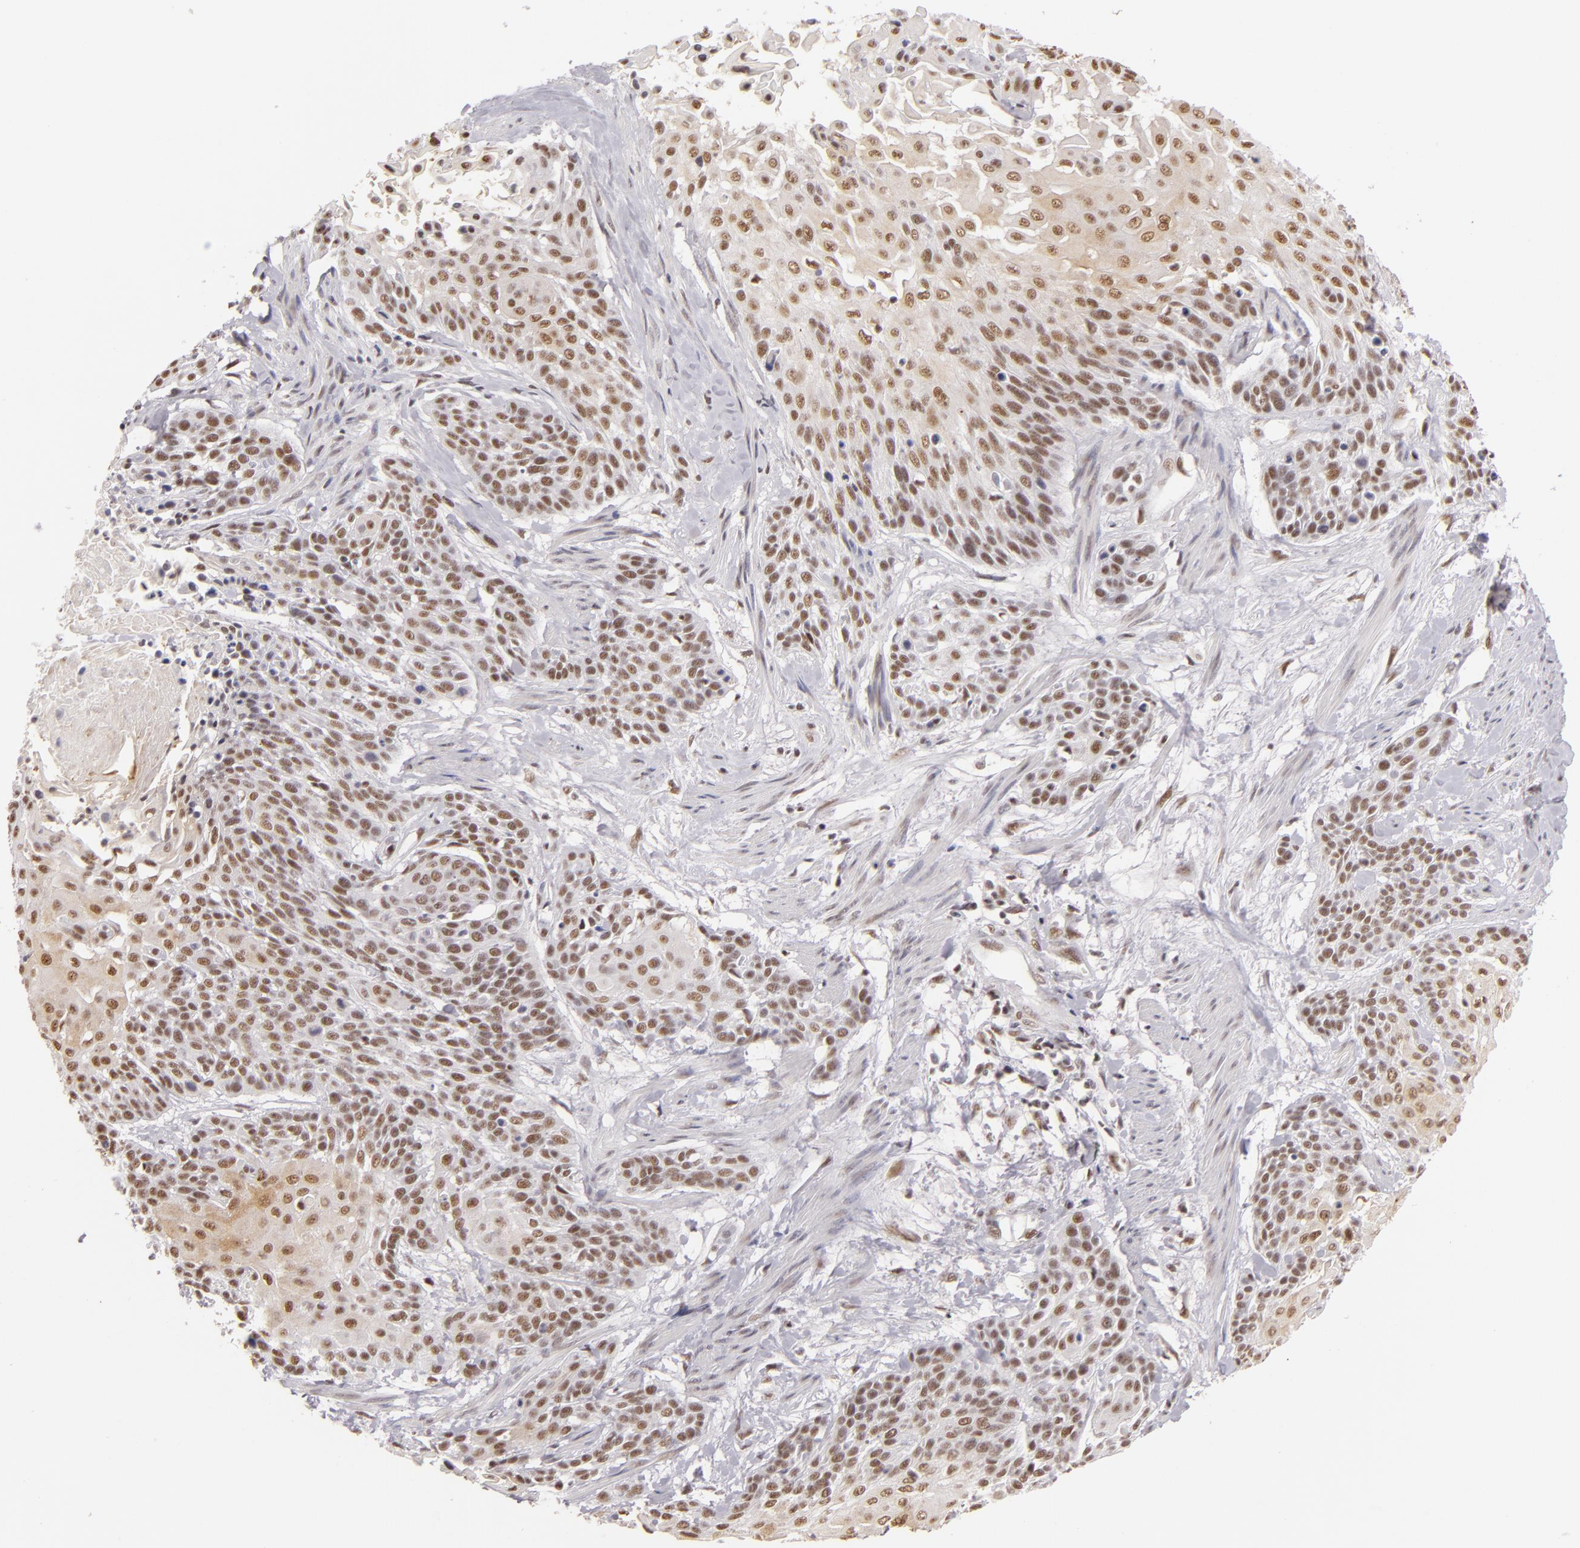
{"staining": {"intensity": "moderate", "quantity": ">75%", "location": "nuclear"}, "tissue": "cervical cancer", "cell_type": "Tumor cells", "image_type": "cancer", "snomed": [{"axis": "morphology", "description": "Squamous cell carcinoma, NOS"}, {"axis": "topography", "description": "Cervix"}], "caption": "Human cervical cancer (squamous cell carcinoma) stained for a protein (brown) displays moderate nuclear positive staining in approximately >75% of tumor cells.", "gene": "INTS6", "patient": {"sex": "female", "age": 57}}